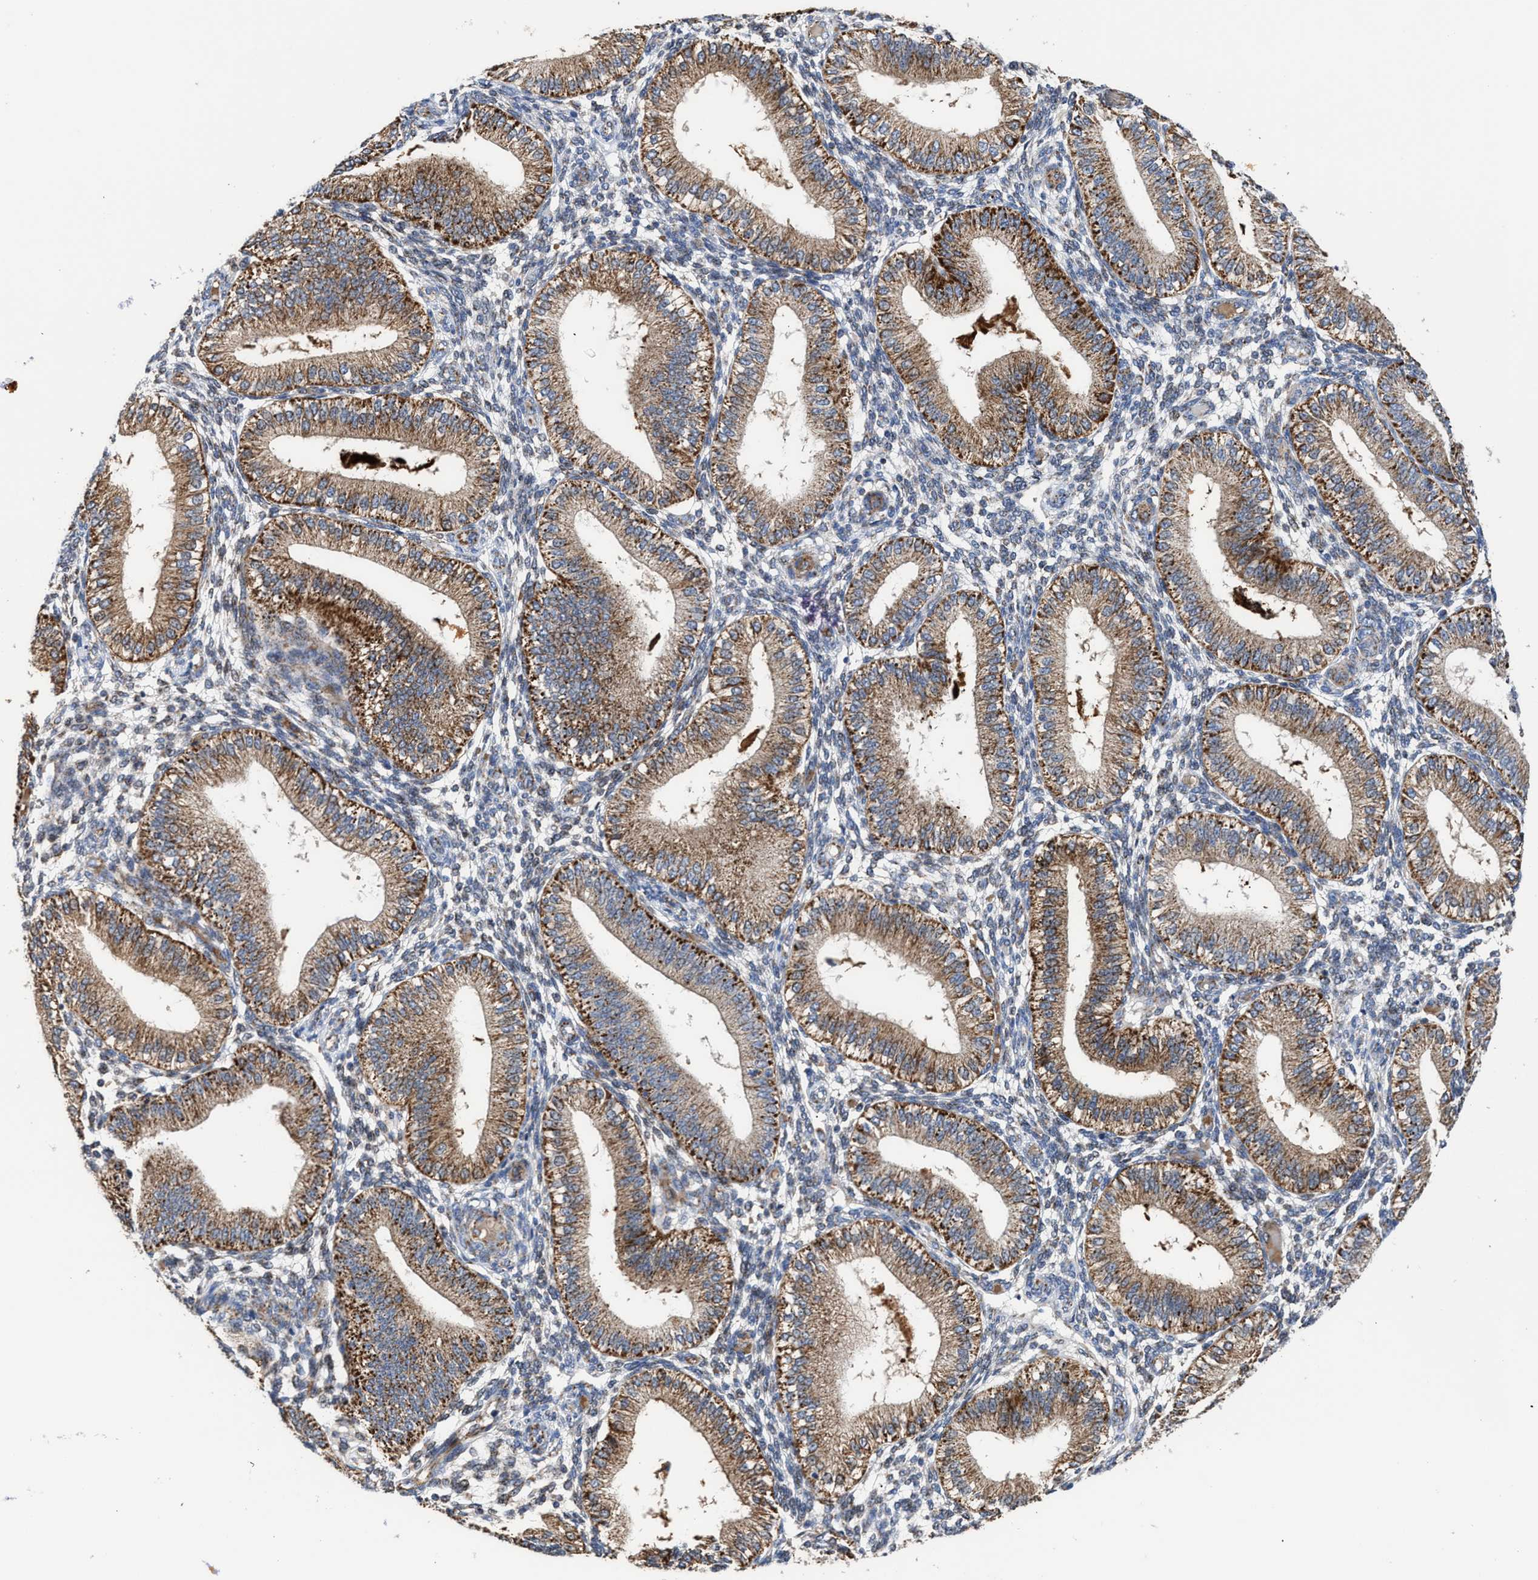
{"staining": {"intensity": "weak", "quantity": "<25%", "location": "cytoplasmic/membranous"}, "tissue": "endometrium", "cell_type": "Cells in endometrial stroma", "image_type": "normal", "snomed": [{"axis": "morphology", "description": "Normal tissue, NOS"}, {"axis": "topography", "description": "Endometrium"}], "caption": "Immunohistochemistry (IHC) photomicrograph of benign endometrium: human endometrium stained with DAB reveals no significant protein positivity in cells in endometrial stroma. (DAB (3,3'-diaminobenzidine) immunohistochemistry (IHC), high magnification).", "gene": "MECR", "patient": {"sex": "female", "age": 39}}